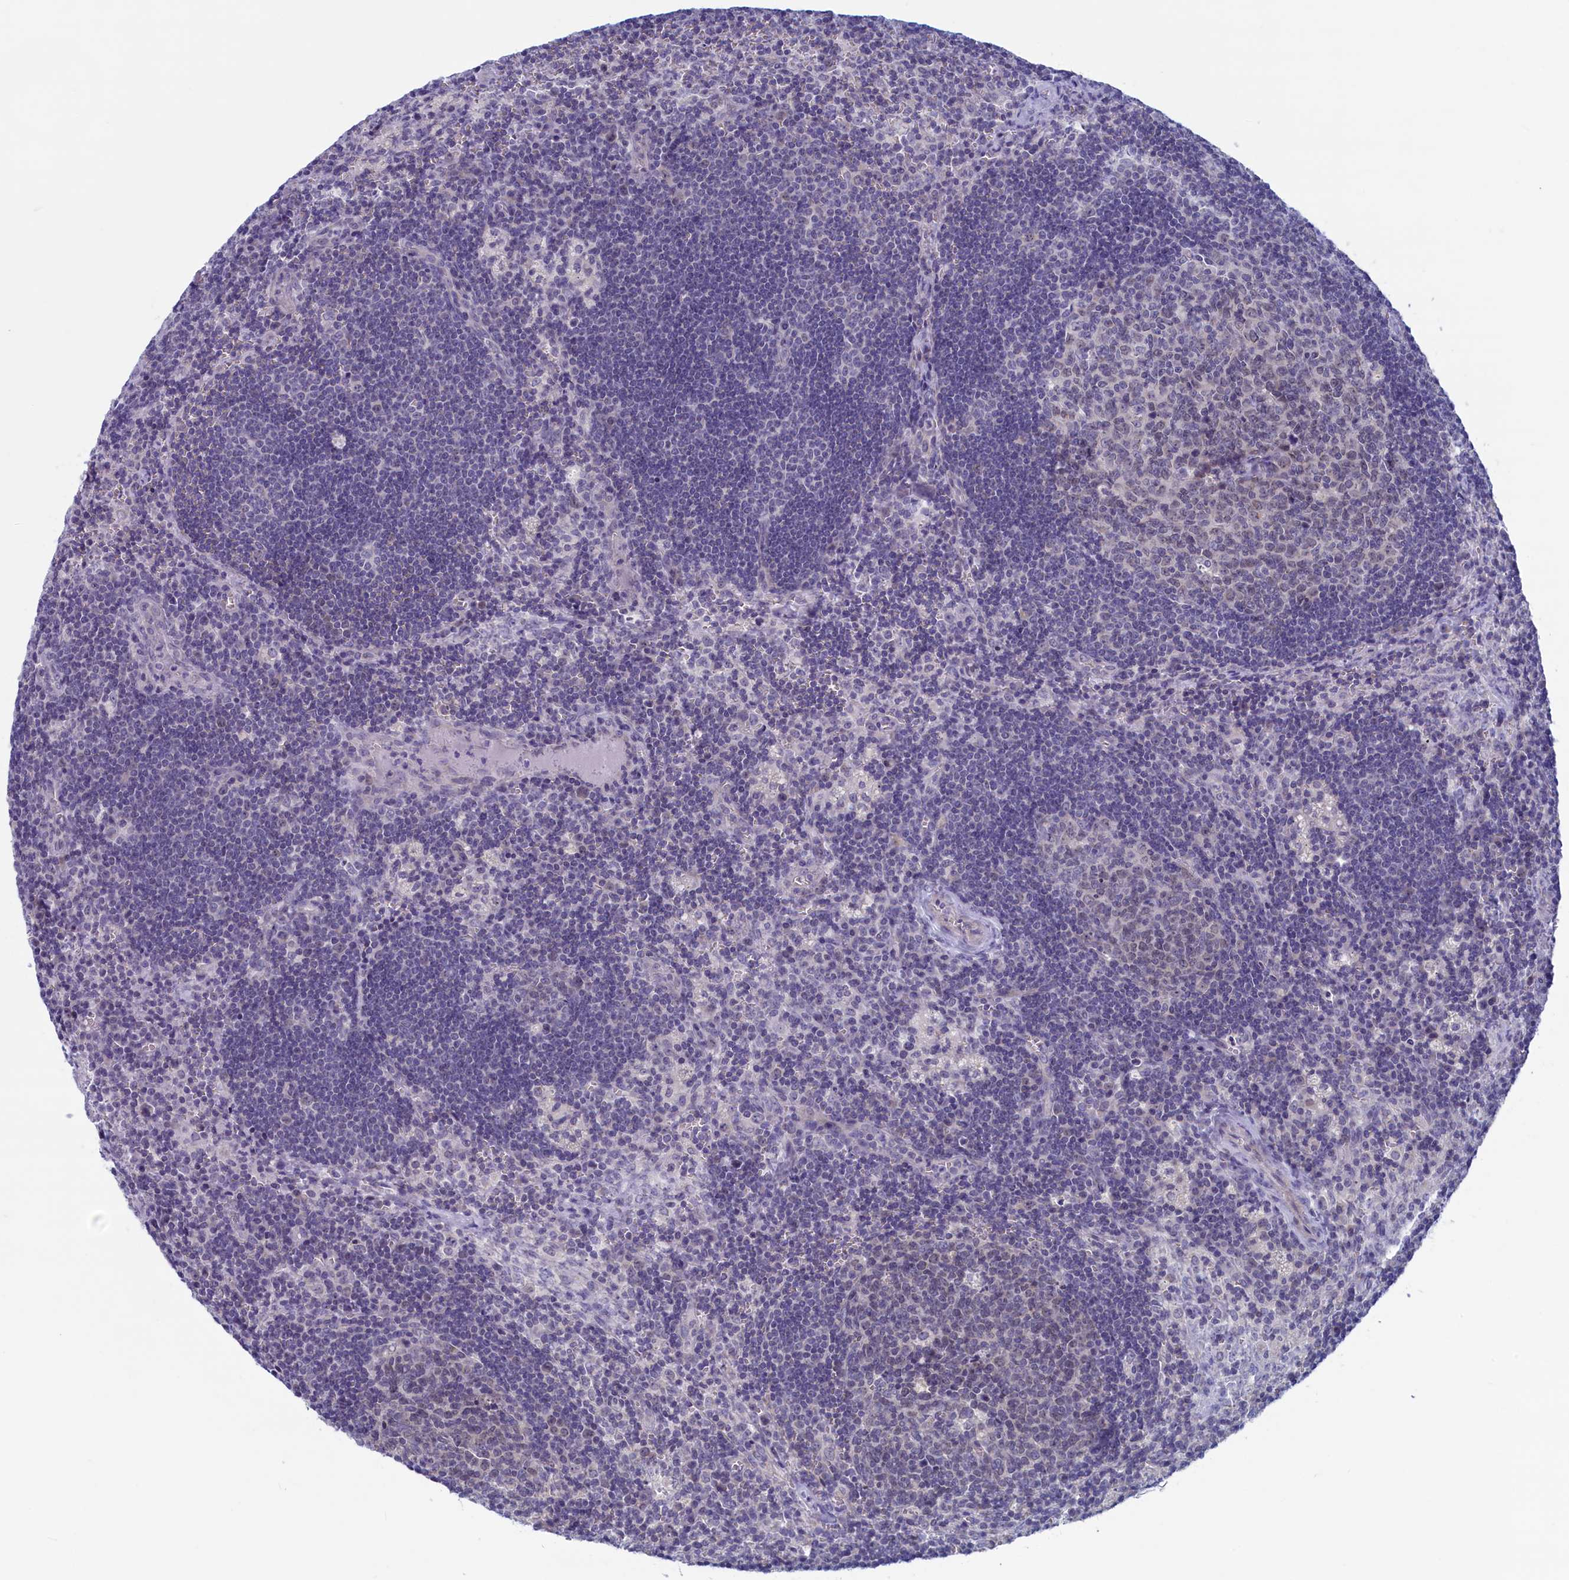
{"staining": {"intensity": "negative", "quantity": "none", "location": "none"}, "tissue": "lymph node", "cell_type": "Germinal center cells", "image_type": "normal", "snomed": [{"axis": "morphology", "description": "Normal tissue, NOS"}, {"axis": "topography", "description": "Lymph node"}], "caption": "This is an immunohistochemistry (IHC) micrograph of normal human lymph node. There is no expression in germinal center cells.", "gene": "WDR76", "patient": {"sex": "male", "age": 58}}